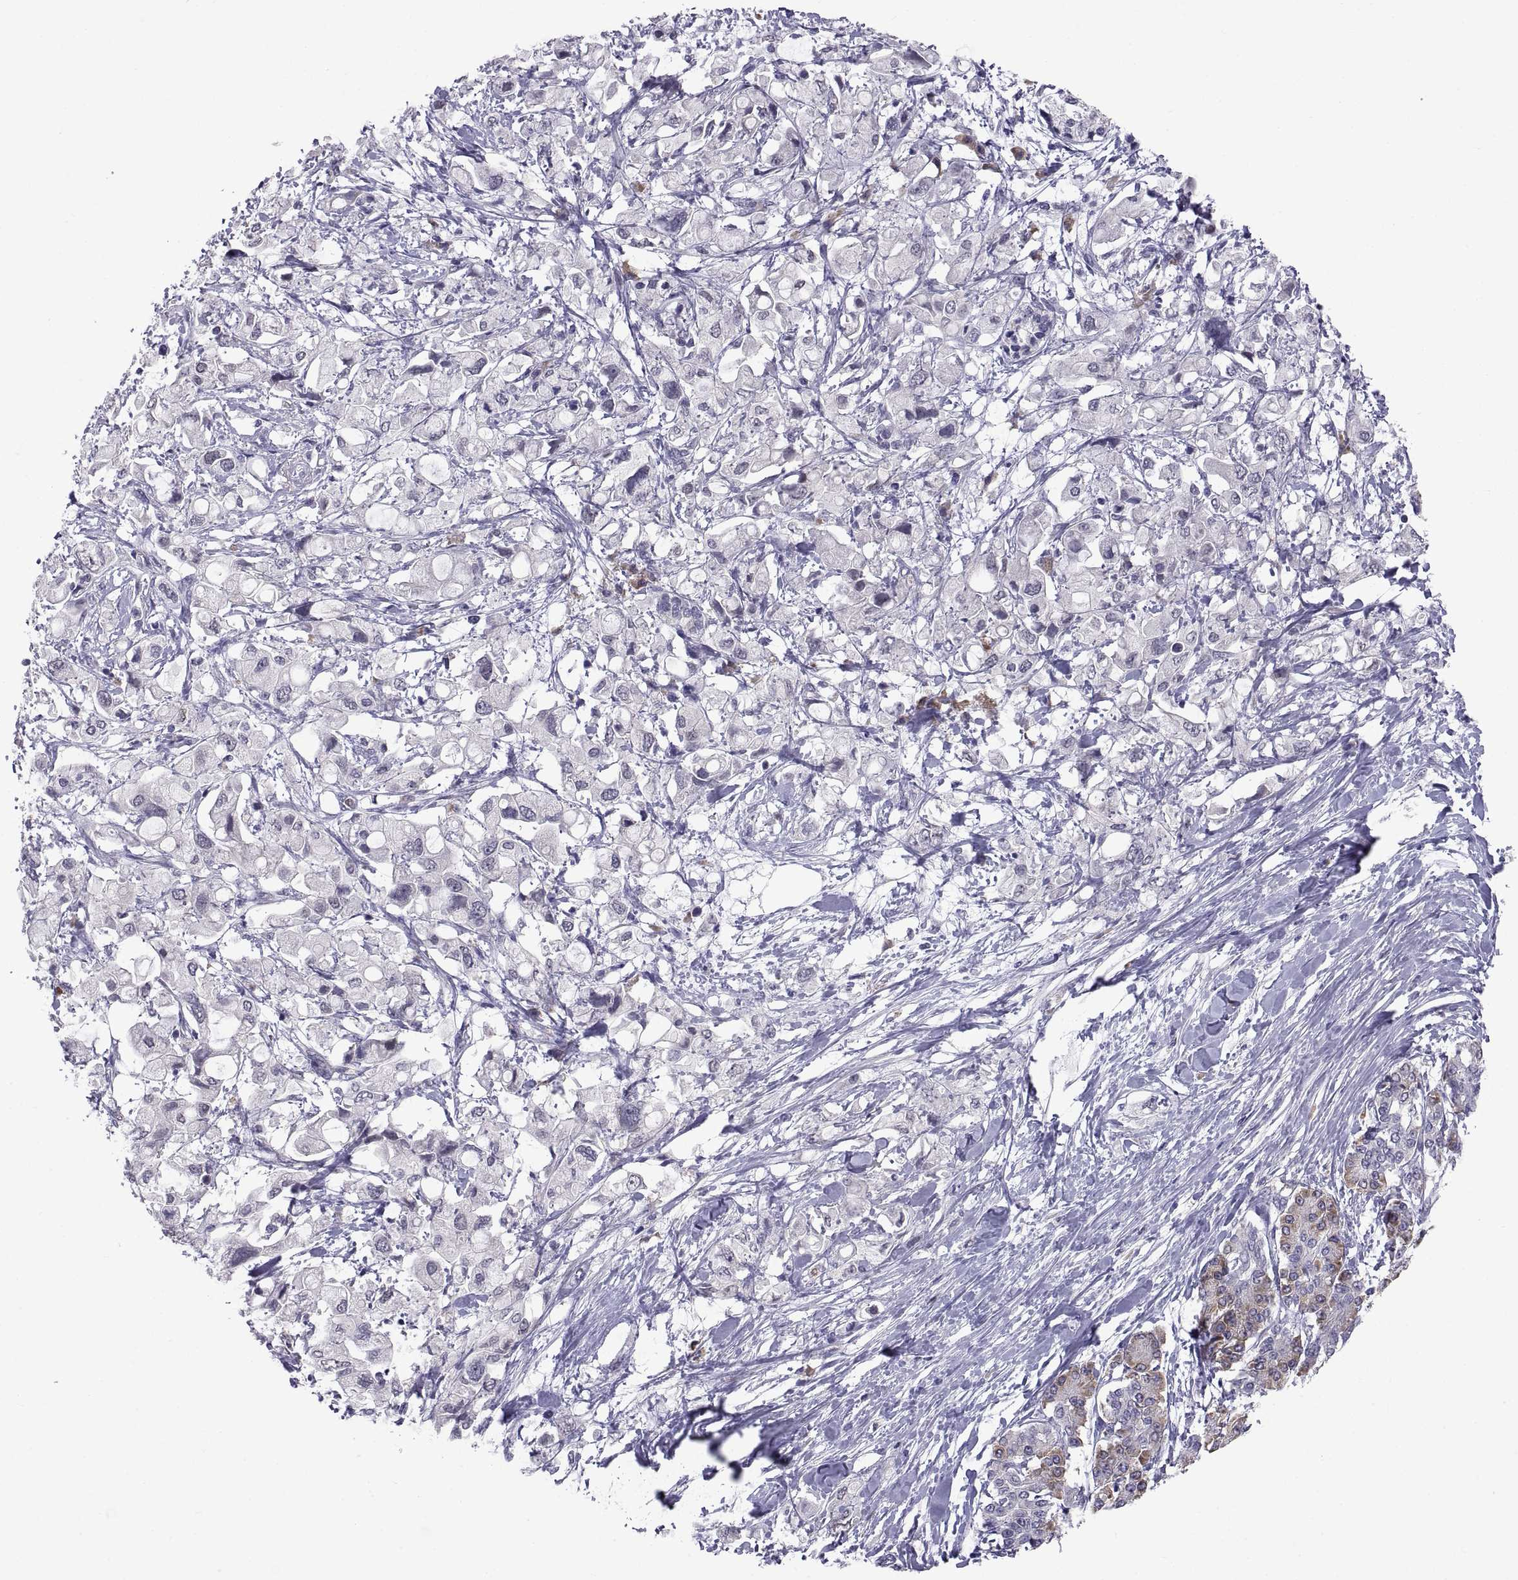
{"staining": {"intensity": "negative", "quantity": "none", "location": "none"}, "tissue": "pancreatic cancer", "cell_type": "Tumor cells", "image_type": "cancer", "snomed": [{"axis": "morphology", "description": "Adenocarcinoma, NOS"}, {"axis": "topography", "description": "Pancreas"}], "caption": "Histopathology image shows no significant protein staining in tumor cells of pancreatic cancer.", "gene": "PKP1", "patient": {"sex": "female", "age": 56}}